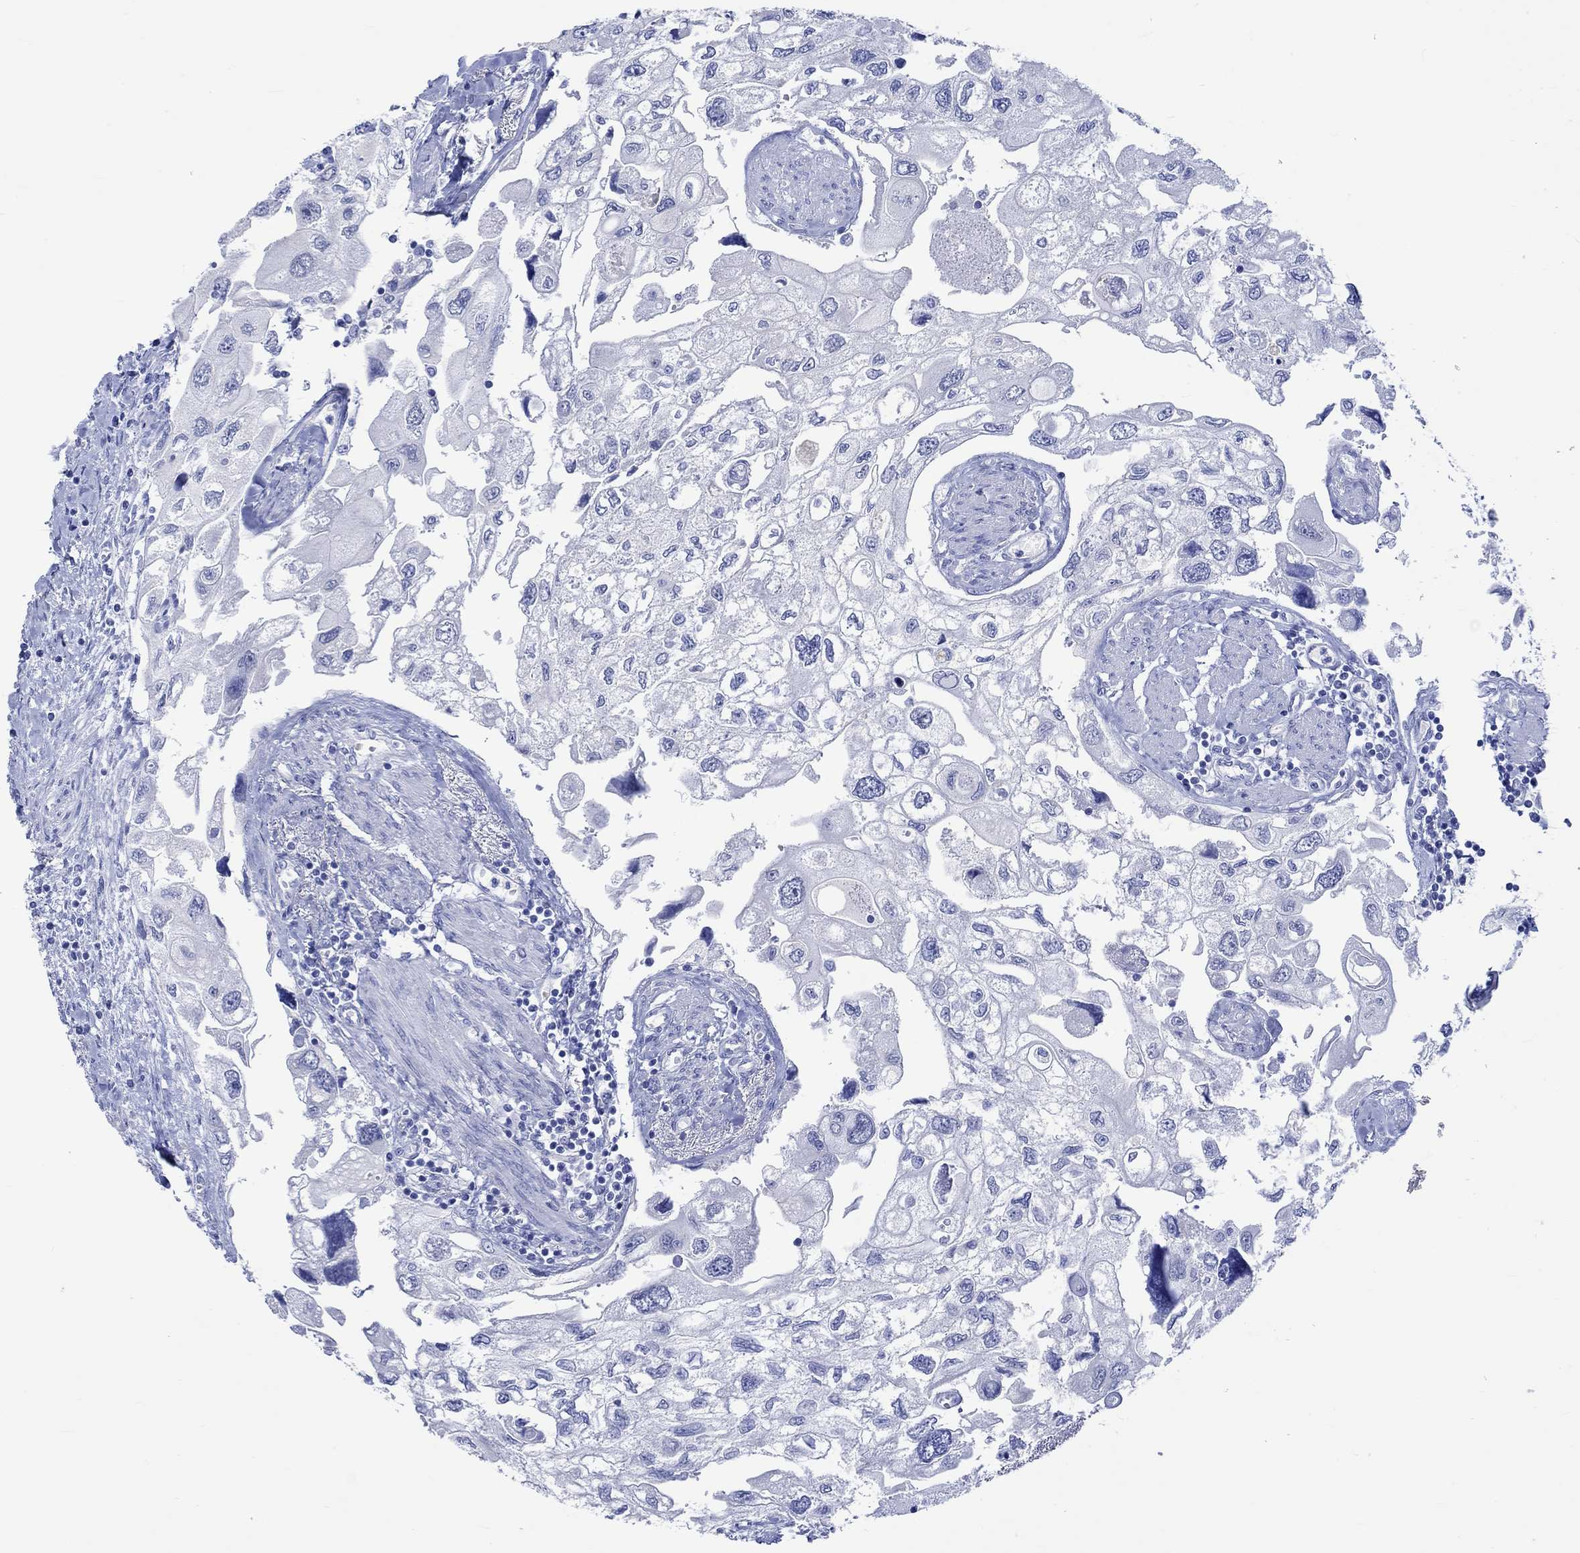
{"staining": {"intensity": "negative", "quantity": "none", "location": "none"}, "tissue": "urothelial cancer", "cell_type": "Tumor cells", "image_type": "cancer", "snomed": [{"axis": "morphology", "description": "Urothelial carcinoma, High grade"}, {"axis": "topography", "description": "Urinary bladder"}], "caption": "Tumor cells show no significant protein expression in high-grade urothelial carcinoma.", "gene": "KLHL33", "patient": {"sex": "male", "age": 59}}